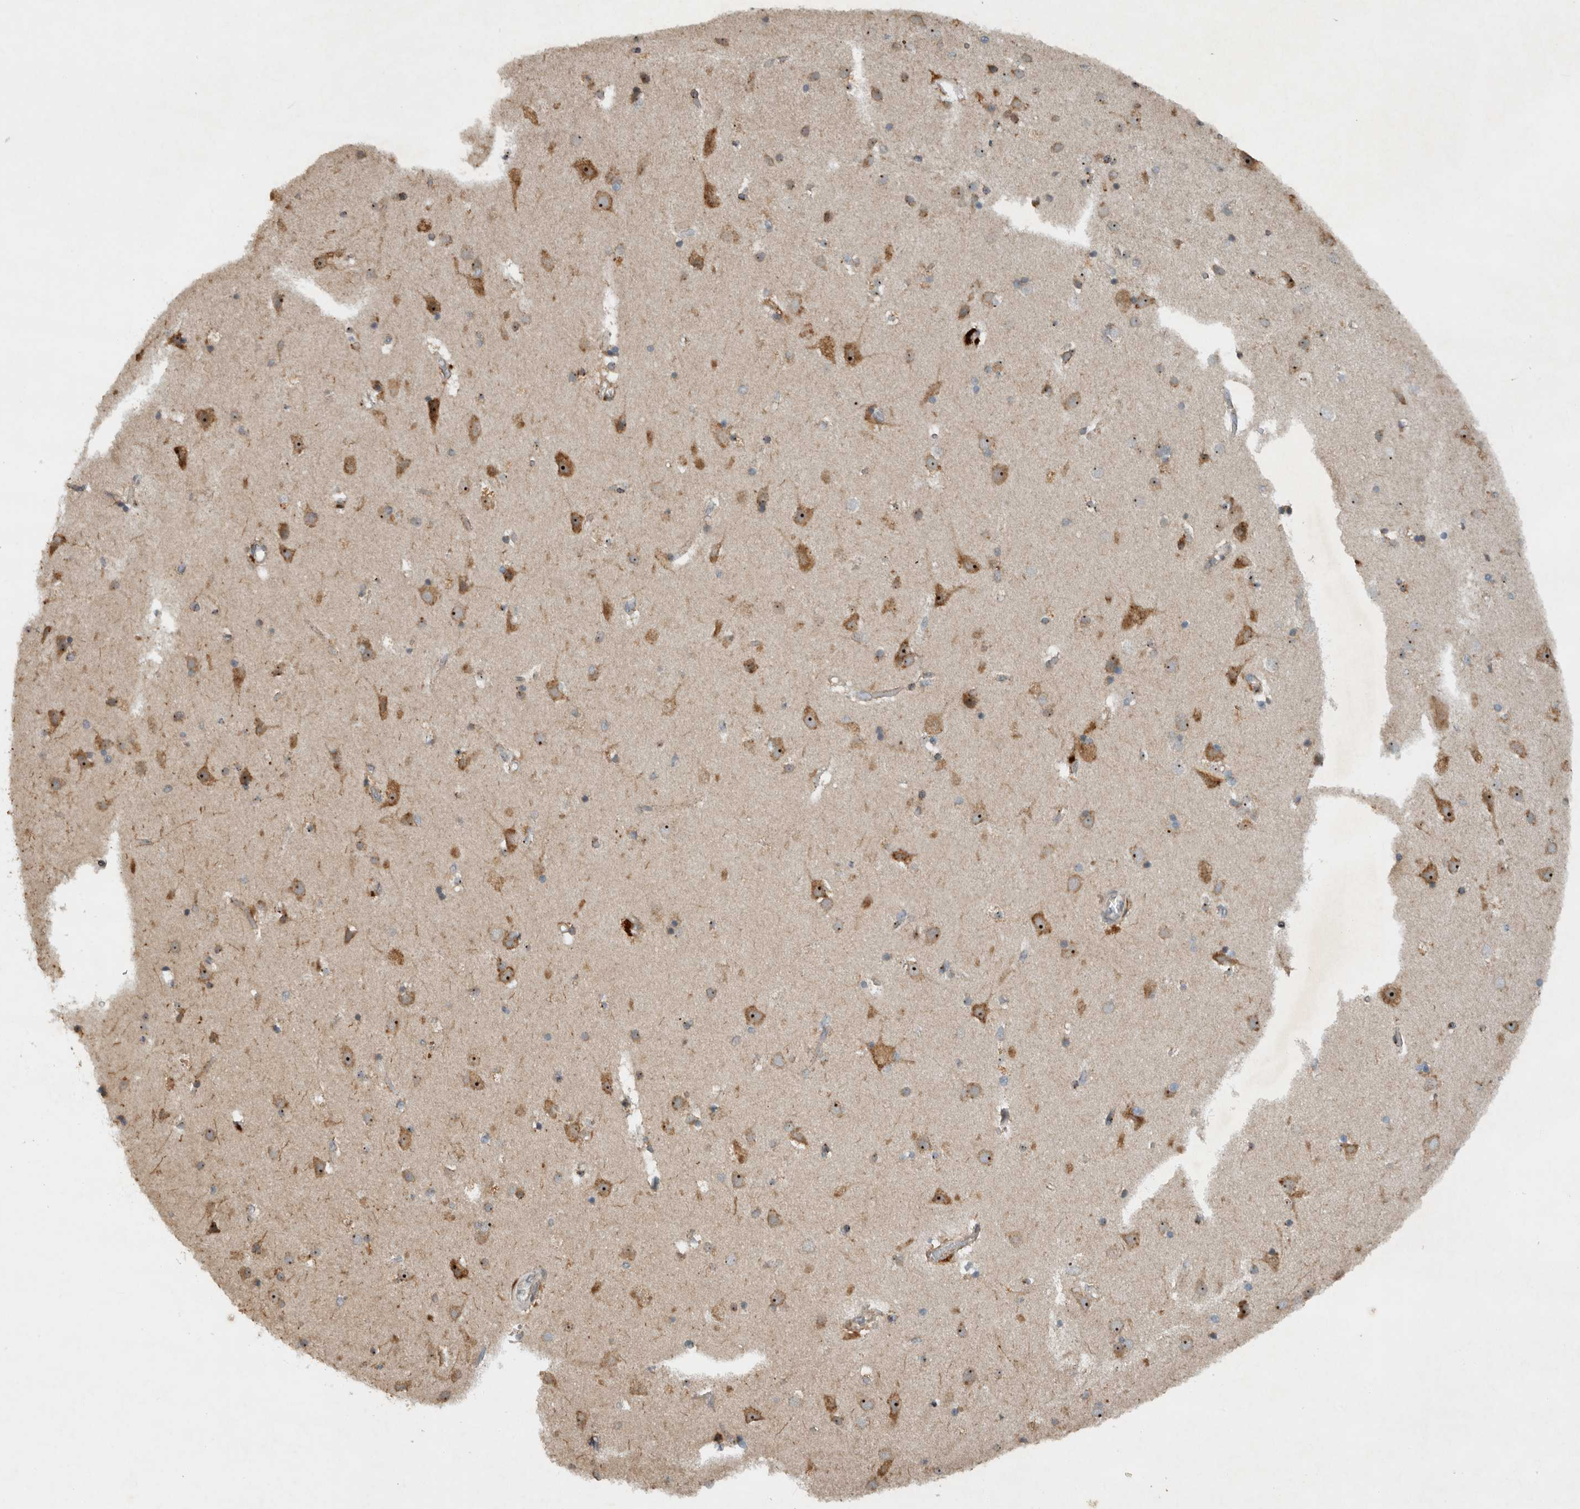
{"staining": {"intensity": "weak", "quantity": "25%-75%", "location": "cytoplasmic/membranous"}, "tissue": "cerebral cortex", "cell_type": "Endothelial cells", "image_type": "normal", "snomed": [{"axis": "morphology", "description": "Normal tissue, NOS"}, {"axis": "topography", "description": "Cerebral cortex"}], "caption": "The micrograph exhibits immunohistochemical staining of normal cerebral cortex. There is weak cytoplasmic/membranous staining is present in about 25%-75% of endothelial cells.", "gene": "GPR137B", "patient": {"sex": "male", "age": 54}}